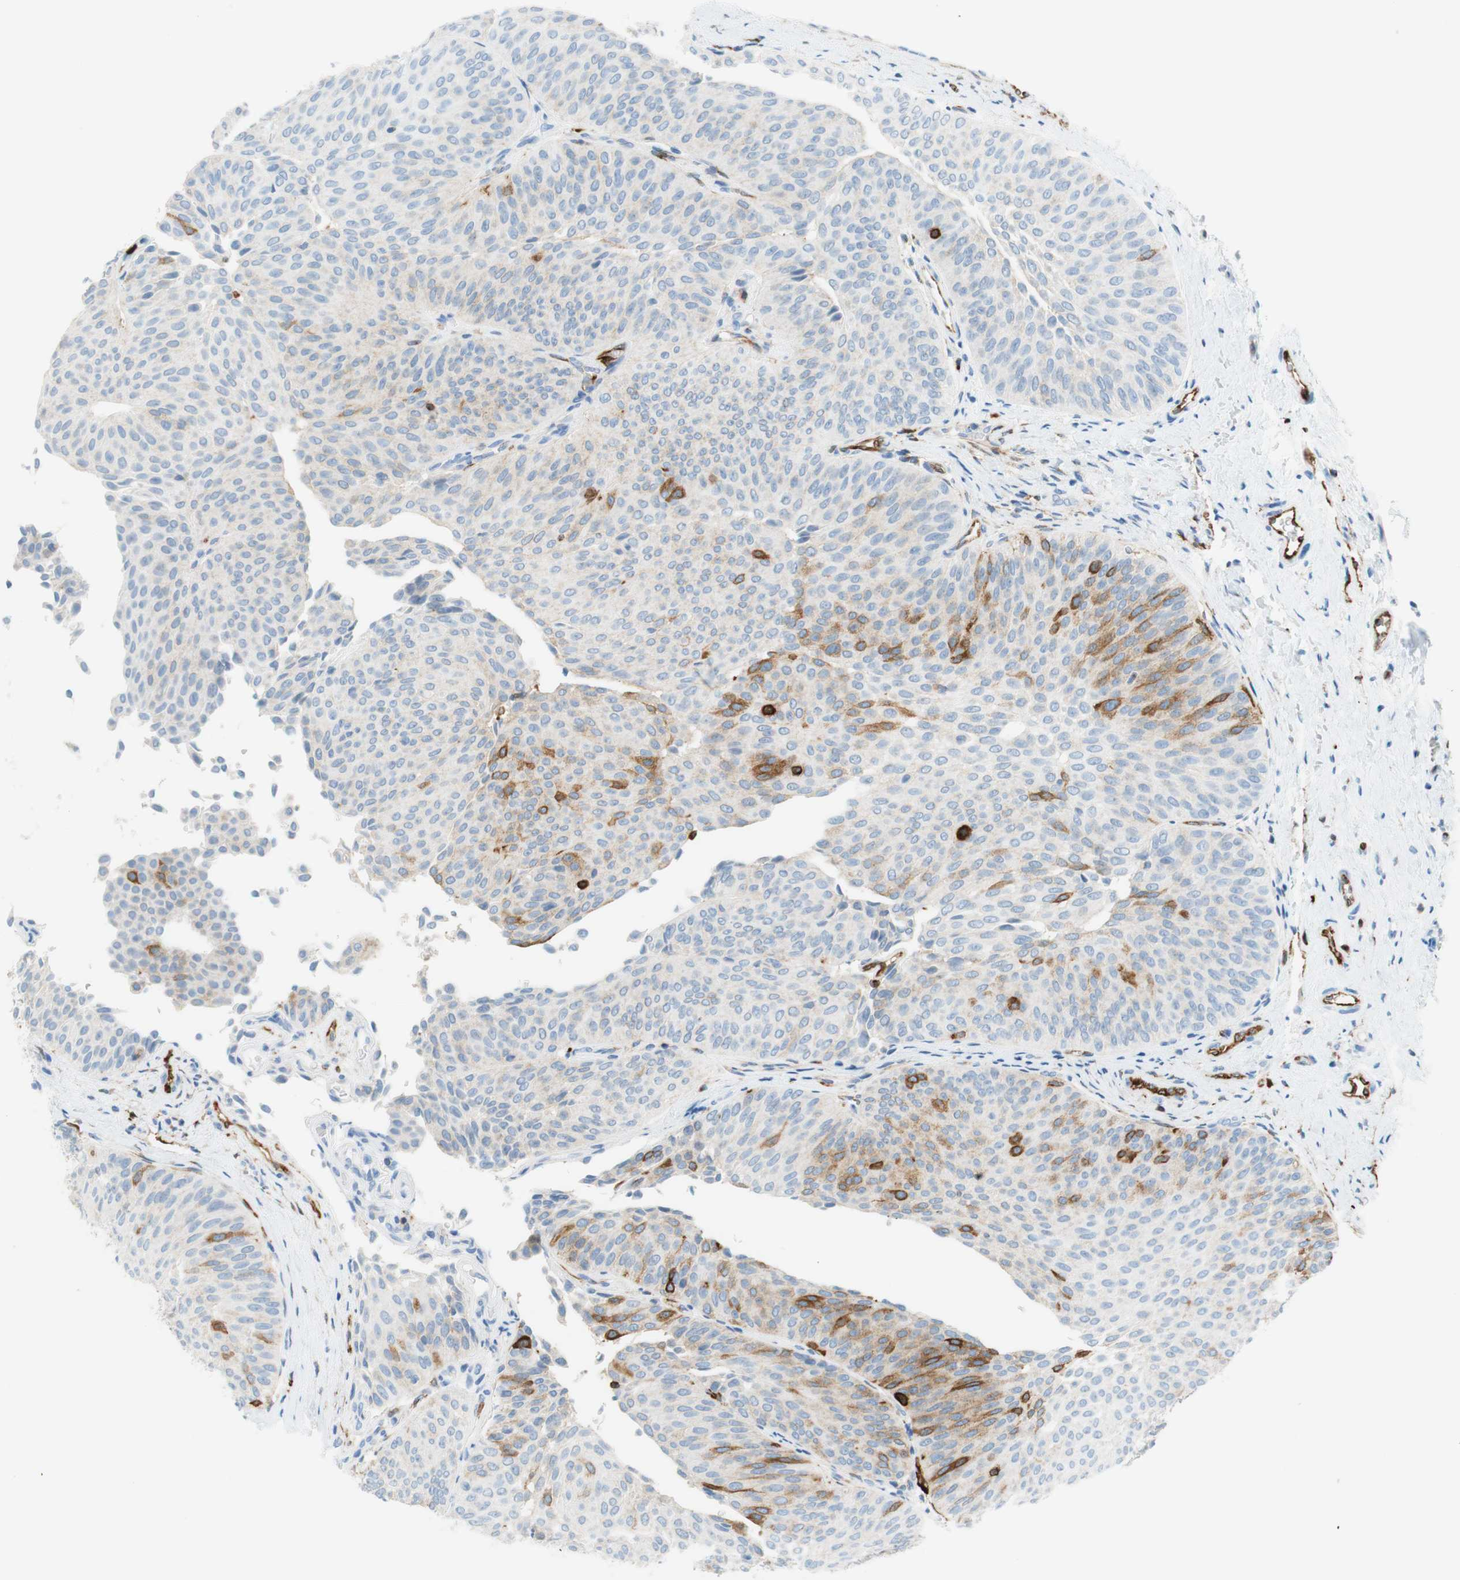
{"staining": {"intensity": "moderate", "quantity": "<25%", "location": "cytoplasmic/membranous"}, "tissue": "urothelial cancer", "cell_type": "Tumor cells", "image_type": "cancer", "snomed": [{"axis": "morphology", "description": "Urothelial carcinoma, Low grade"}, {"axis": "topography", "description": "Urinary bladder"}], "caption": "Protein expression analysis of human urothelial cancer reveals moderate cytoplasmic/membranous staining in about <25% of tumor cells. (IHC, brightfield microscopy, high magnification).", "gene": "STMN1", "patient": {"sex": "female", "age": 60}}